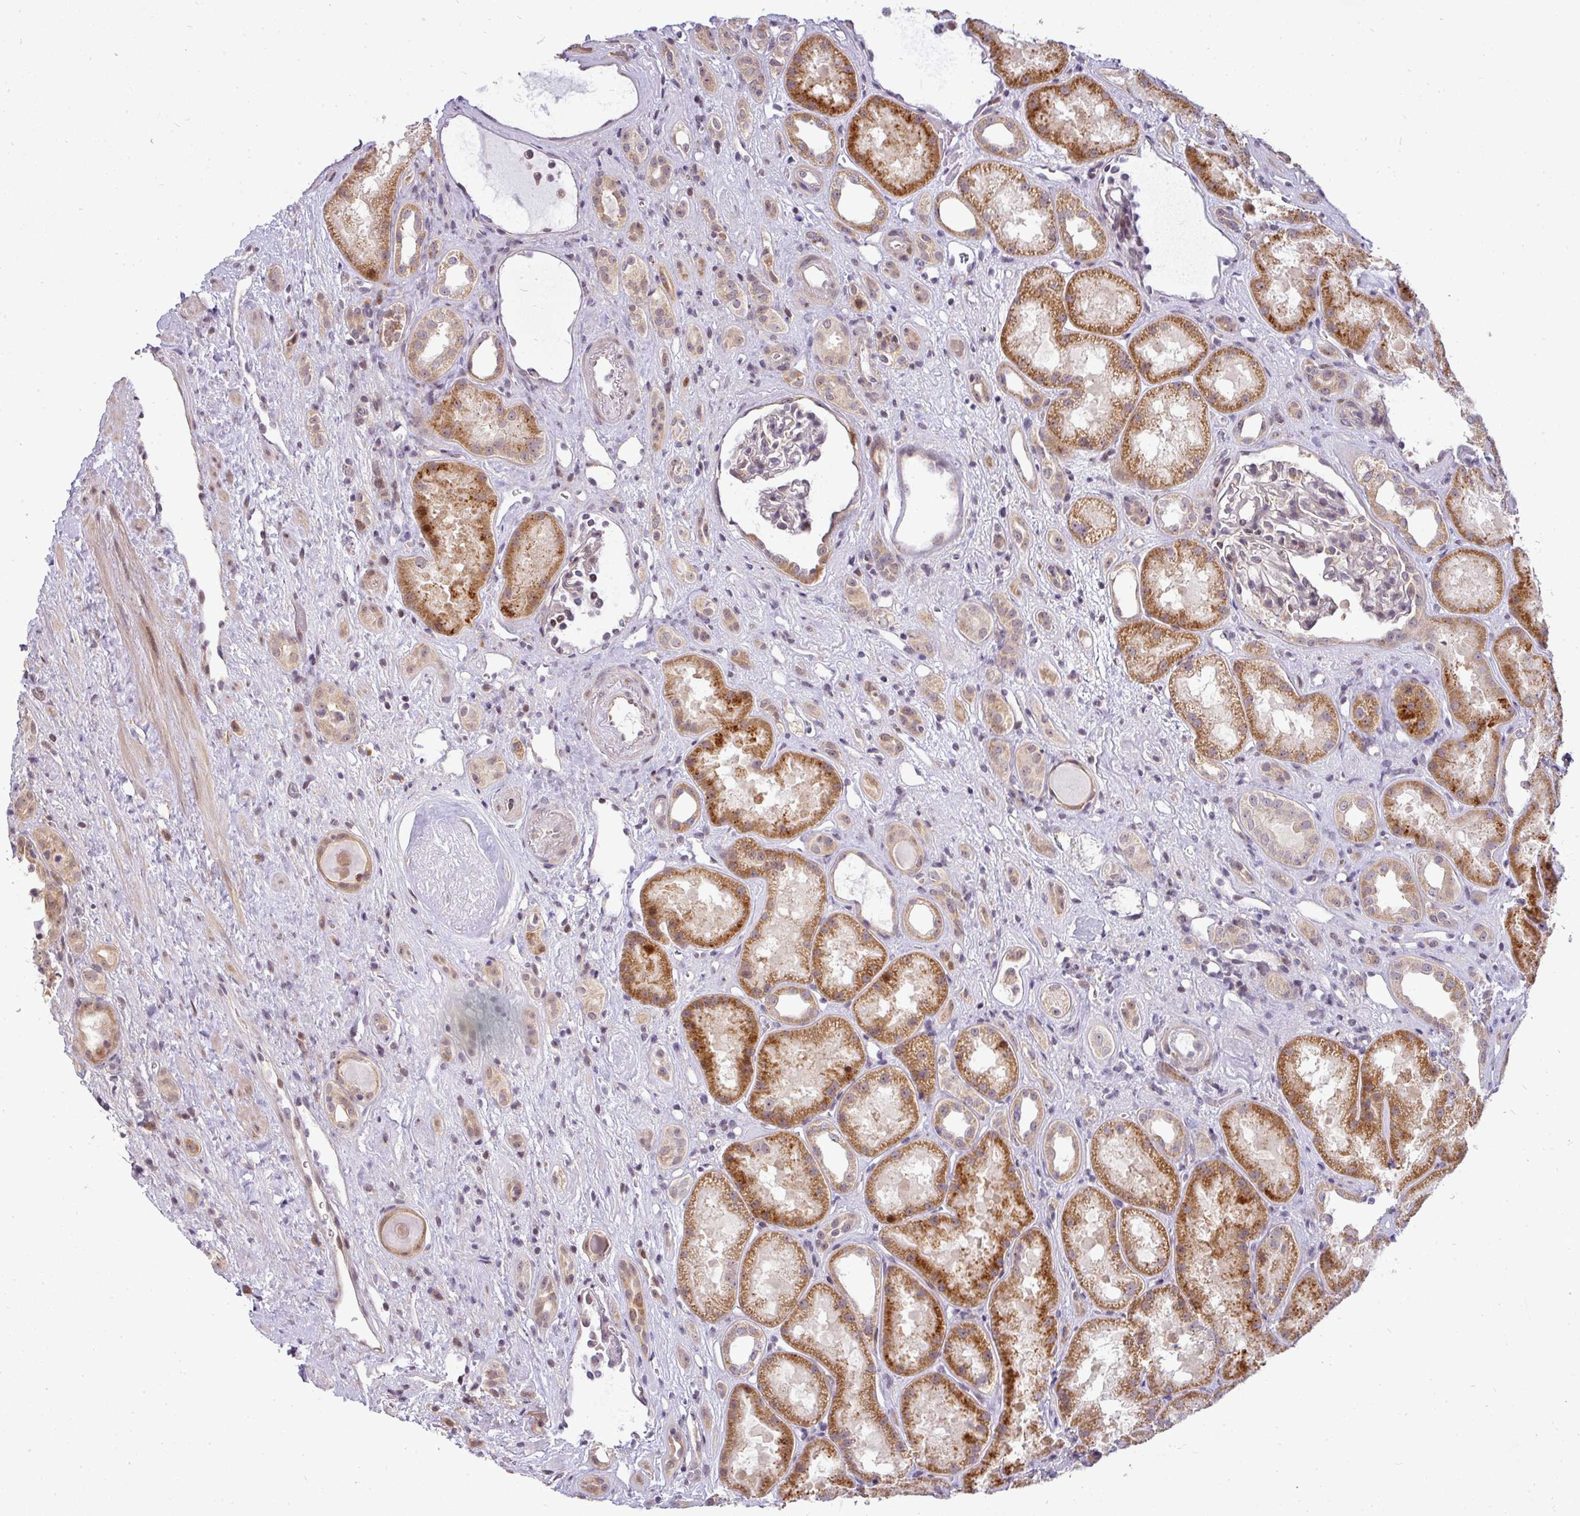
{"staining": {"intensity": "moderate", "quantity": "<25%", "location": "nuclear"}, "tissue": "kidney", "cell_type": "Cells in glomeruli", "image_type": "normal", "snomed": [{"axis": "morphology", "description": "Normal tissue, NOS"}, {"axis": "topography", "description": "Kidney"}], "caption": "Immunohistochemical staining of benign human kidney demonstrates moderate nuclear protein positivity in approximately <25% of cells in glomeruli. (IHC, brightfield microscopy, high magnification).", "gene": "MAZ", "patient": {"sex": "male", "age": 61}}